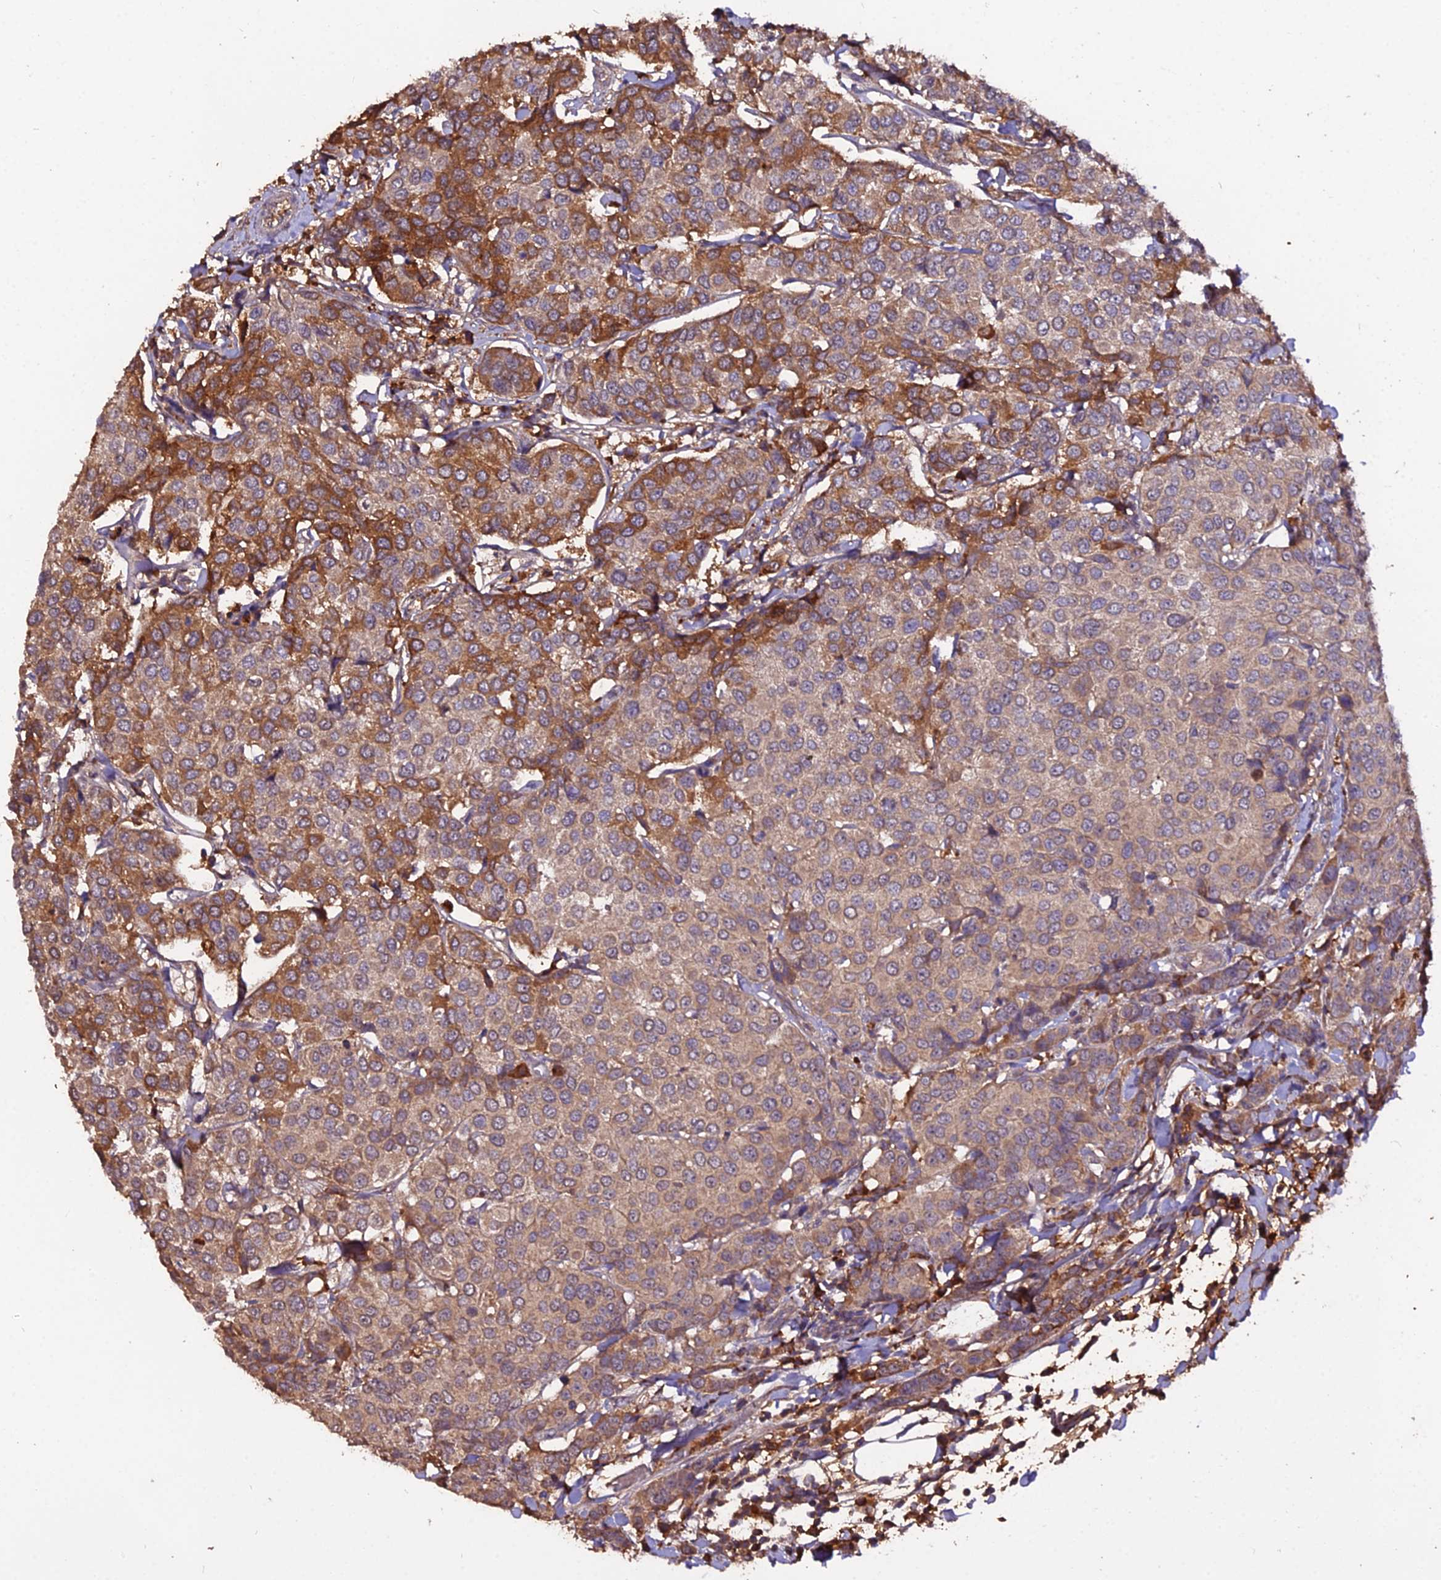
{"staining": {"intensity": "moderate", "quantity": "<25%", "location": "cytoplasmic/membranous"}, "tissue": "breast cancer", "cell_type": "Tumor cells", "image_type": "cancer", "snomed": [{"axis": "morphology", "description": "Duct carcinoma"}, {"axis": "topography", "description": "Breast"}], "caption": "This image reveals IHC staining of intraductal carcinoma (breast), with low moderate cytoplasmic/membranous staining in approximately <25% of tumor cells.", "gene": "KCTD16", "patient": {"sex": "female", "age": 55}}